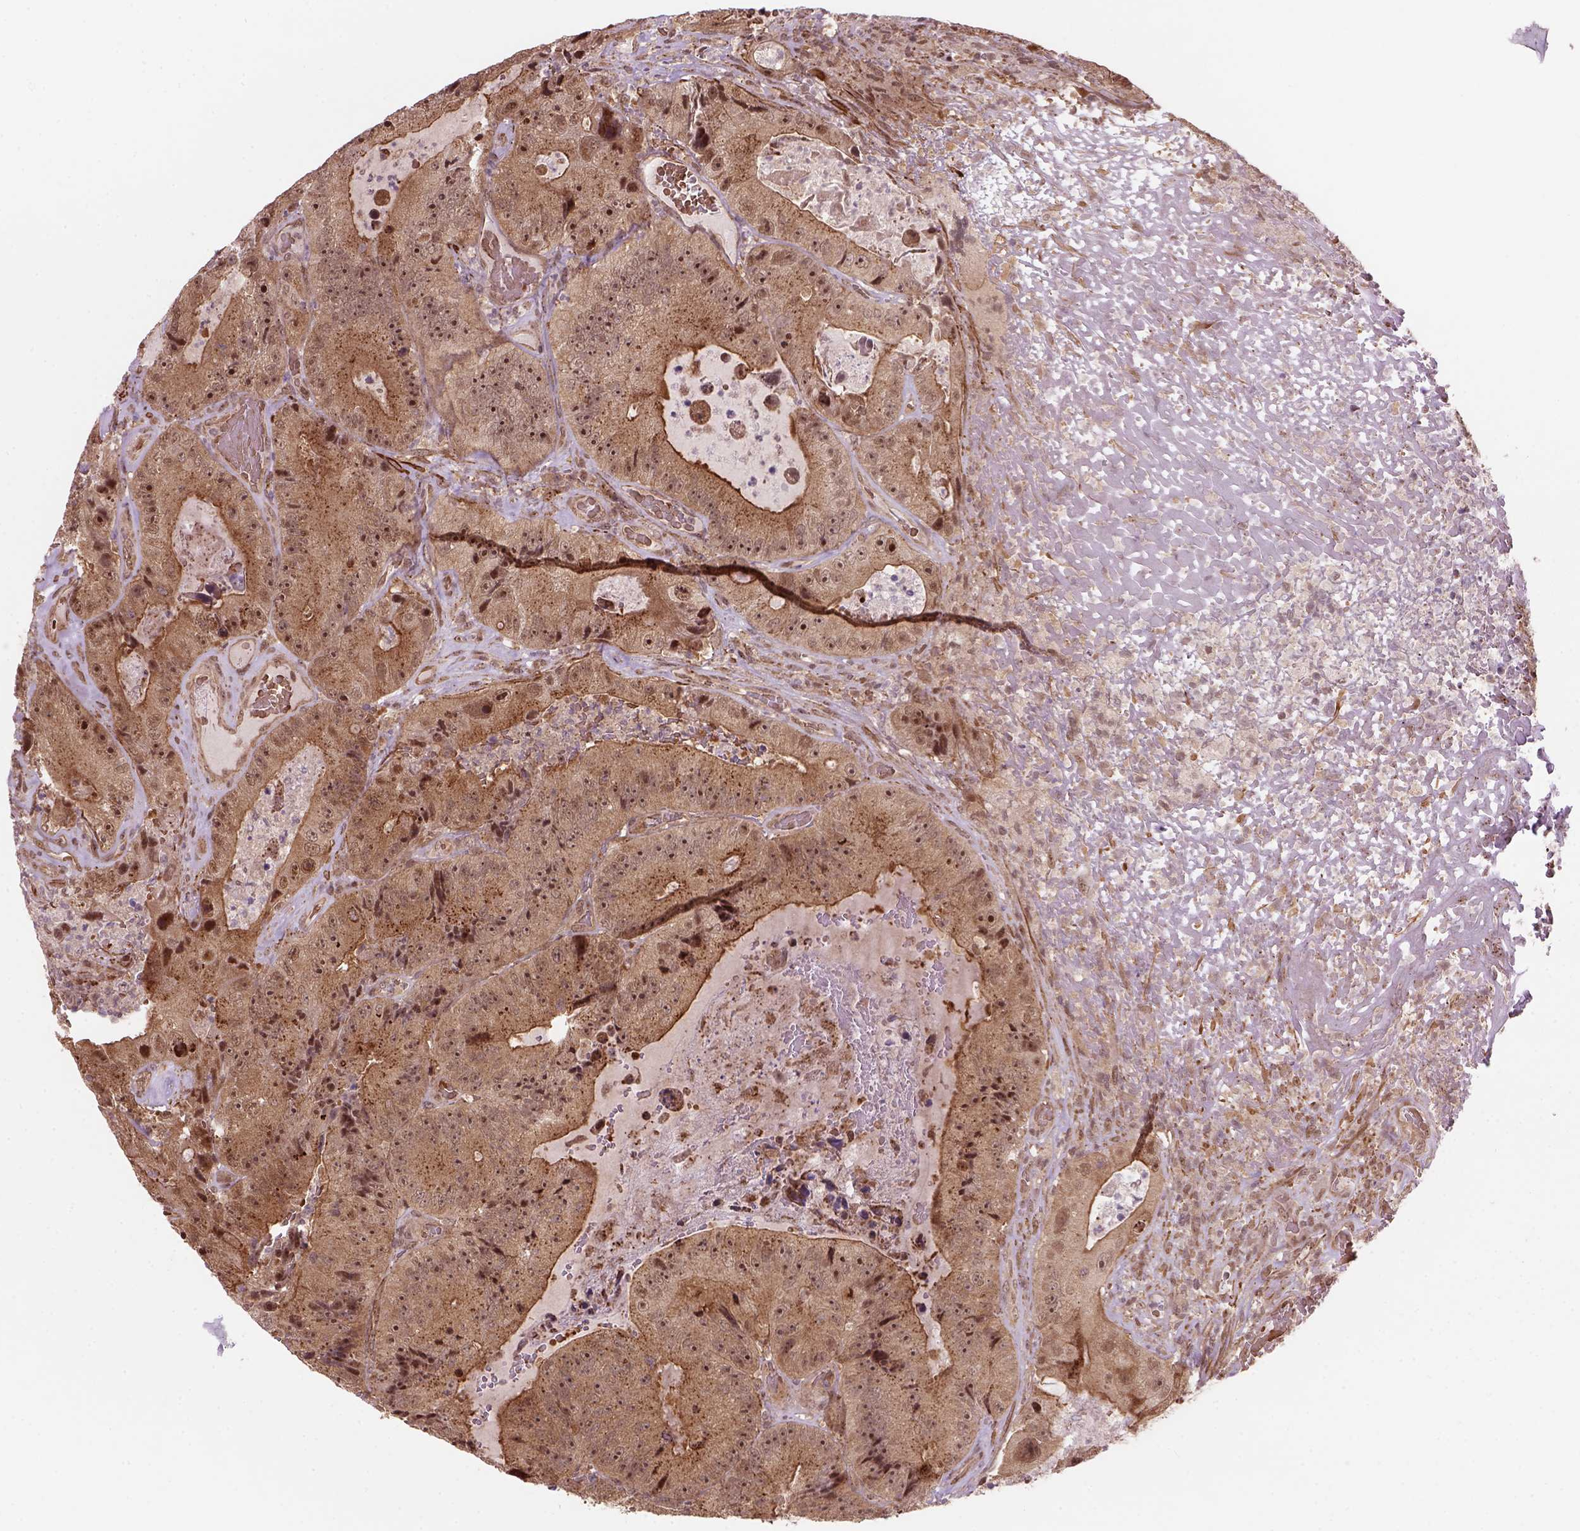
{"staining": {"intensity": "moderate", "quantity": "<25%", "location": "cytoplasmic/membranous,nuclear"}, "tissue": "colorectal cancer", "cell_type": "Tumor cells", "image_type": "cancer", "snomed": [{"axis": "morphology", "description": "Adenocarcinoma, NOS"}, {"axis": "topography", "description": "Colon"}], "caption": "Protein analysis of adenocarcinoma (colorectal) tissue reveals moderate cytoplasmic/membranous and nuclear positivity in approximately <25% of tumor cells.", "gene": "PSMD11", "patient": {"sex": "female", "age": 86}}